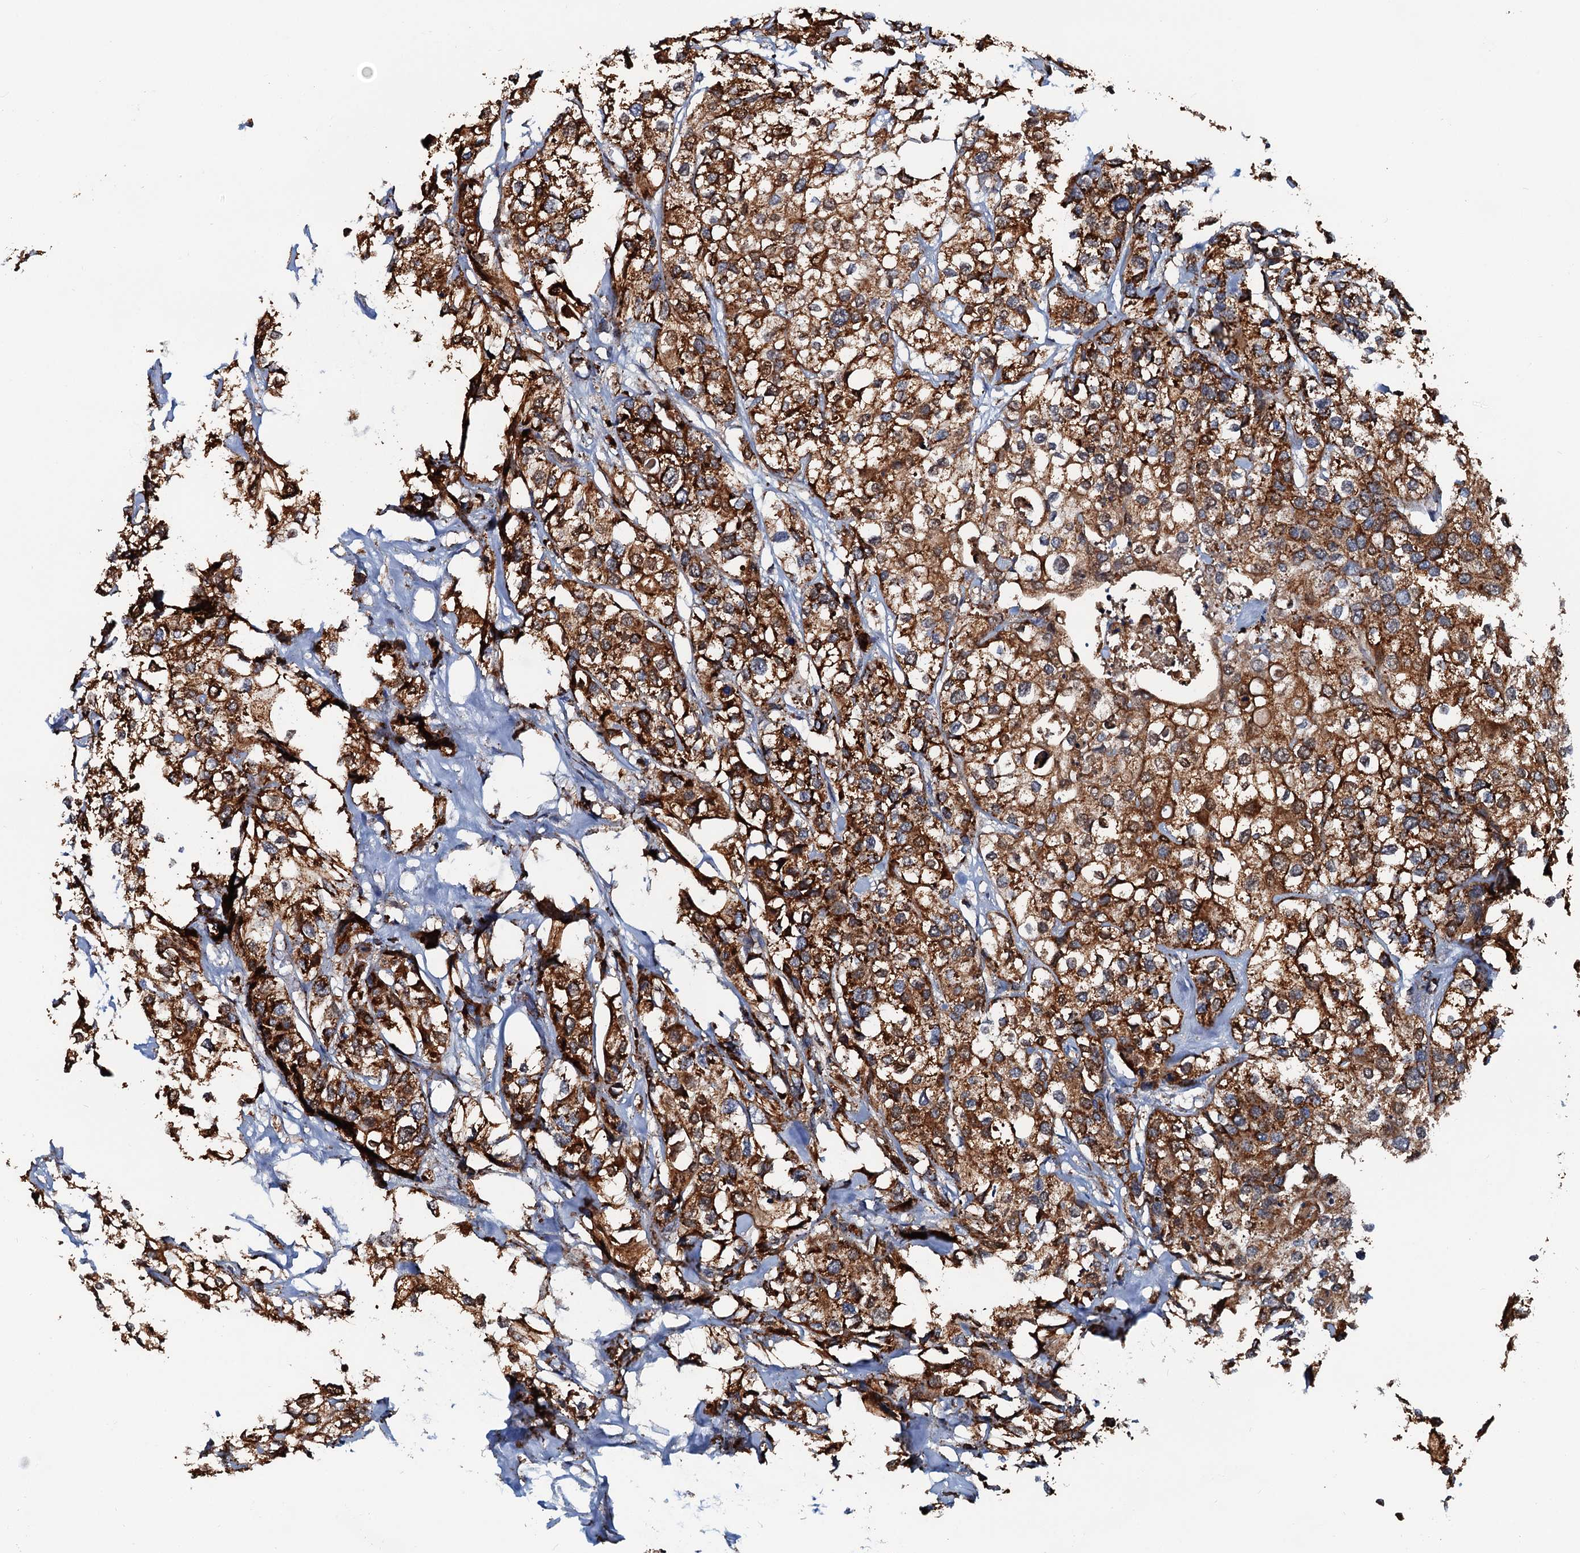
{"staining": {"intensity": "strong", "quantity": ">75%", "location": "cytoplasmic/membranous"}, "tissue": "urothelial cancer", "cell_type": "Tumor cells", "image_type": "cancer", "snomed": [{"axis": "morphology", "description": "Urothelial carcinoma, High grade"}, {"axis": "topography", "description": "Urinary bladder"}], "caption": "An immunohistochemistry photomicrograph of neoplastic tissue is shown. Protein staining in brown shows strong cytoplasmic/membranous positivity in urothelial carcinoma (high-grade) within tumor cells. (Stains: DAB in brown, nuclei in blue, Microscopy: brightfield microscopy at high magnification).", "gene": "AAGAB", "patient": {"sex": "male", "age": 64}}